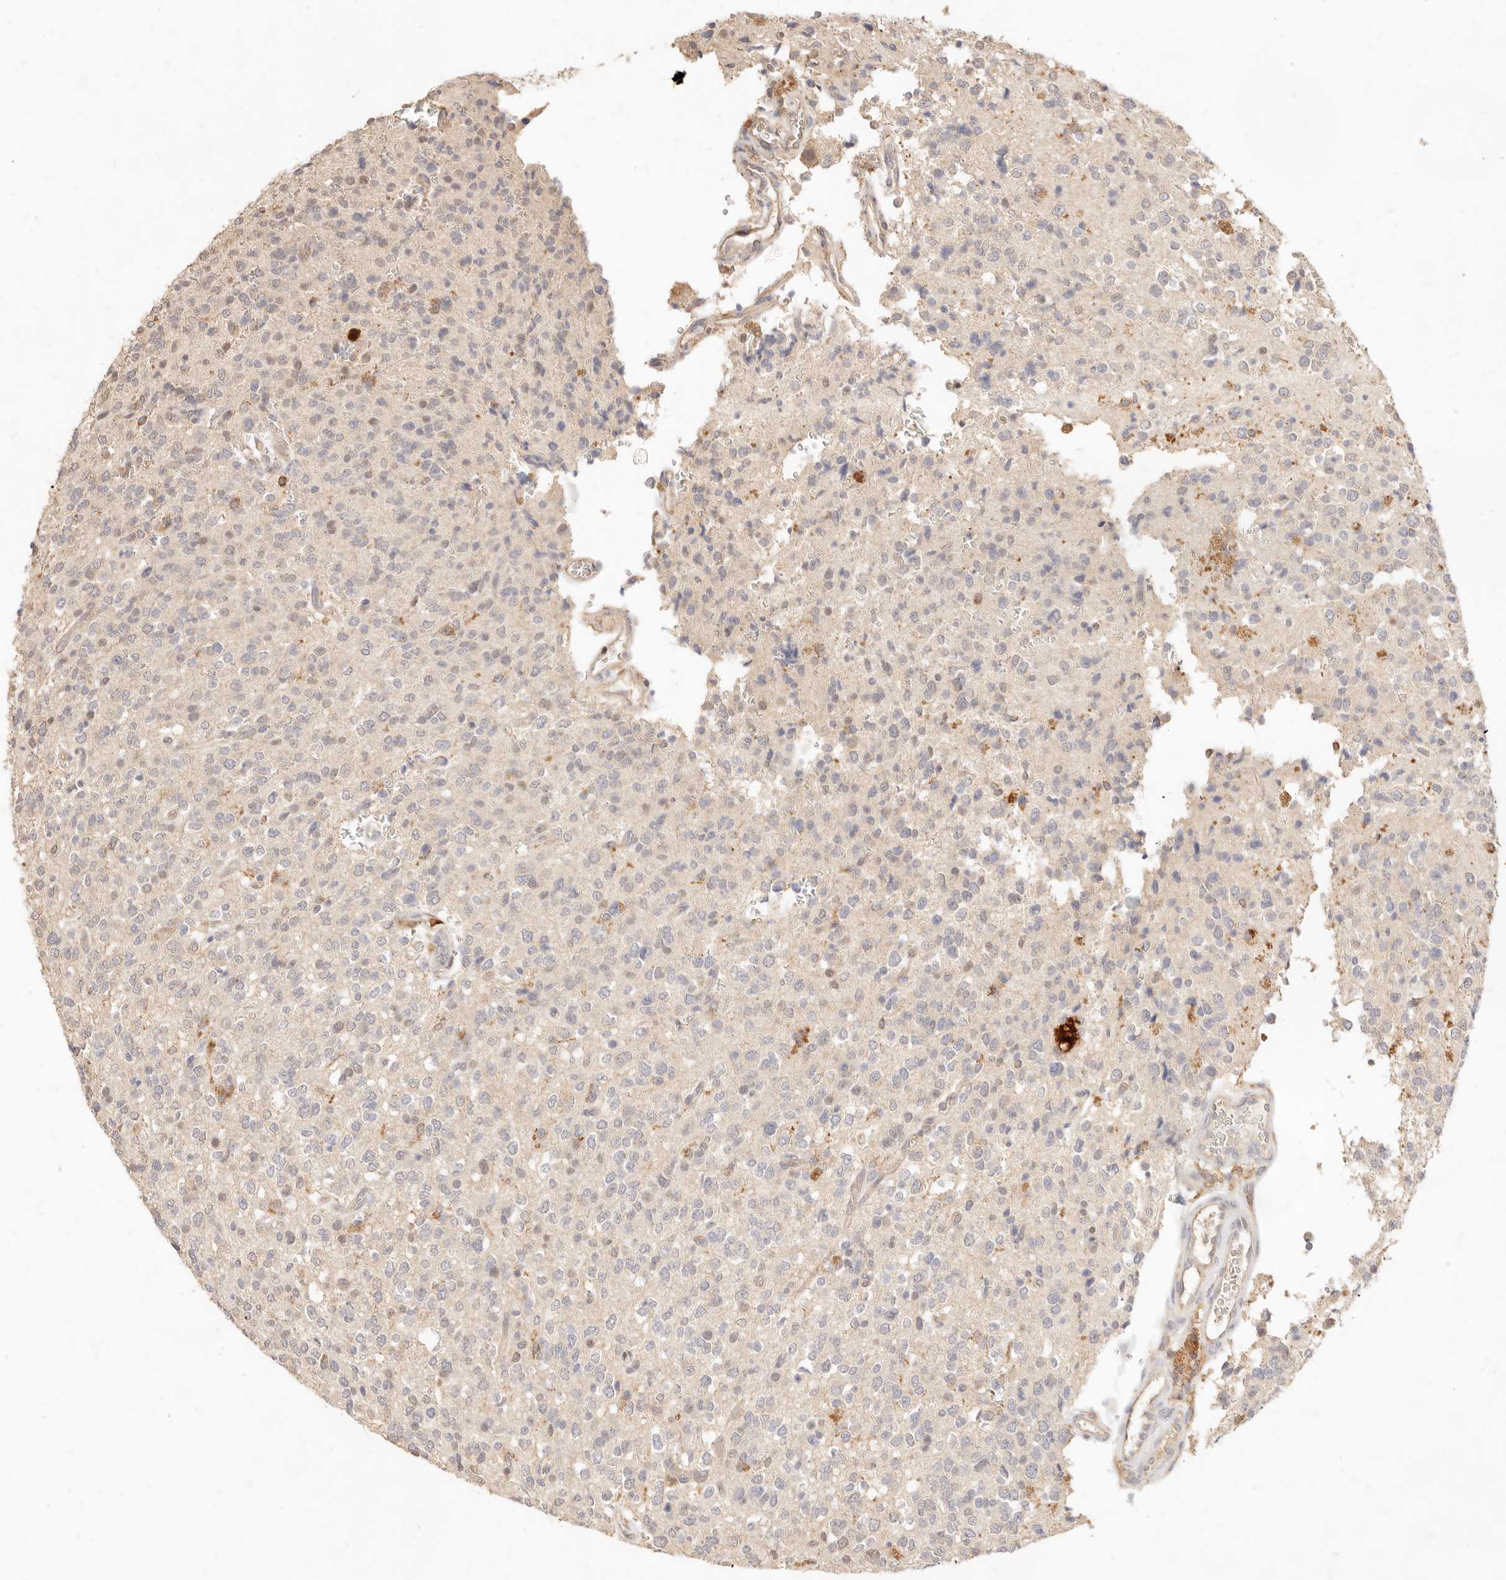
{"staining": {"intensity": "negative", "quantity": "none", "location": "none"}, "tissue": "glioma", "cell_type": "Tumor cells", "image_type": "cancer", "snomed": [{"axis": "morphology", "description": "Glioma, malignant, High grade"}, {"axis": "topography", "description": "Brain"}], "caption": "Immunohistochemical staining of human malignant glioma (high-grade) shows no significant positivity in tumor cells. (Brightfield microscopy of DAB (3,3'-diaminobenzidine) immunohistochemistry (IHC) at high magnification).", "gene": "TMTC2", "patient": {"sex": "male", "age": 34}}